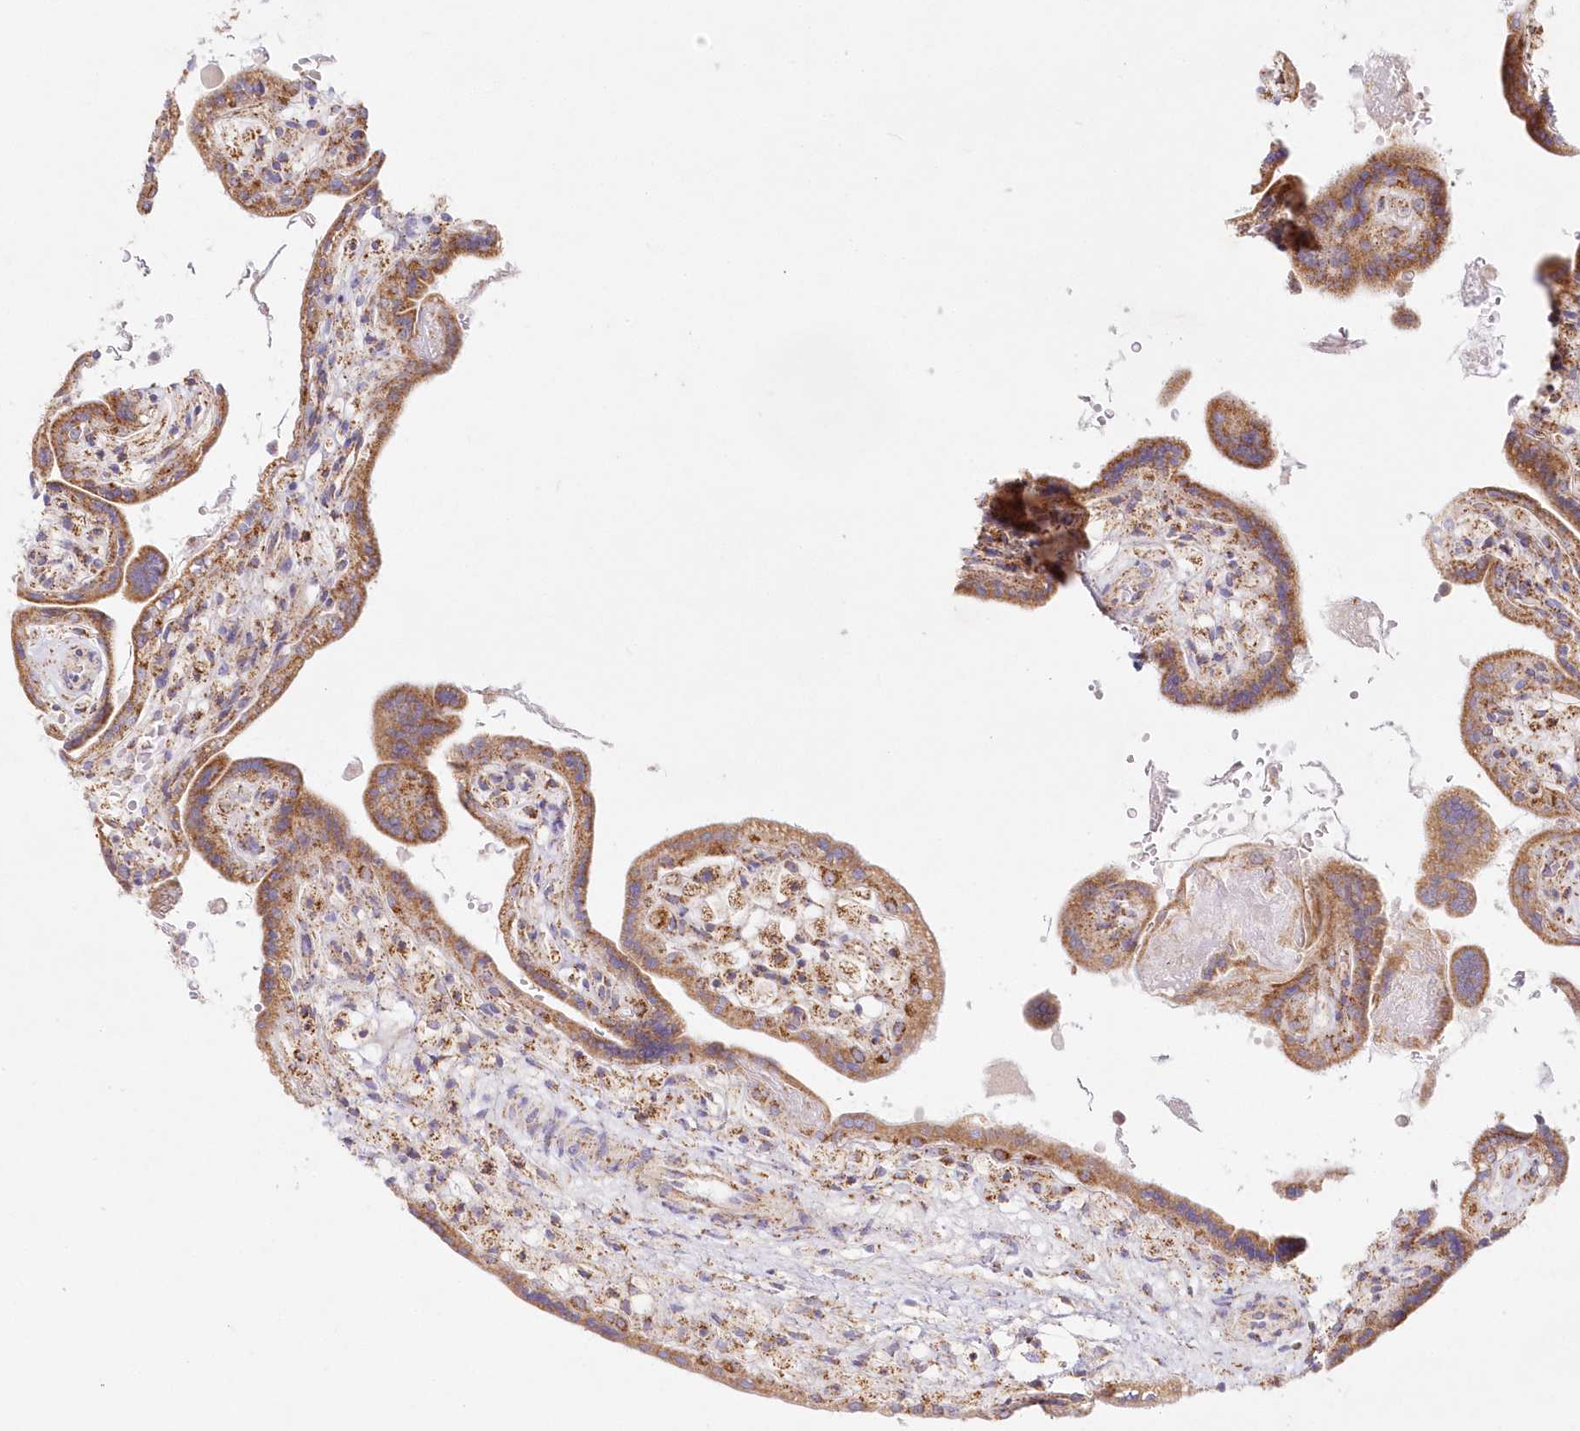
{"staining": {"intensity": "moderate", "quantity": ">75%", "location": "cytoplasmic/membranous"}, "tissue": "placenta", "cell_type": "Trophoblastic cells", "image_type": "normal", "snomed": [{"axis": "morphology", "description": "Normal tissue, NOS"}, {"axis": "topography", "description": "Placenta"}], "caption": "Immunohistochemical staining of normal human placenta reveals >75% levels of moderate cytoplasmic/membranous protein expression in about >75% of trophoblastic cells.", "gene": "DNA2", "patient": {"sex": "female", "age": 37}}